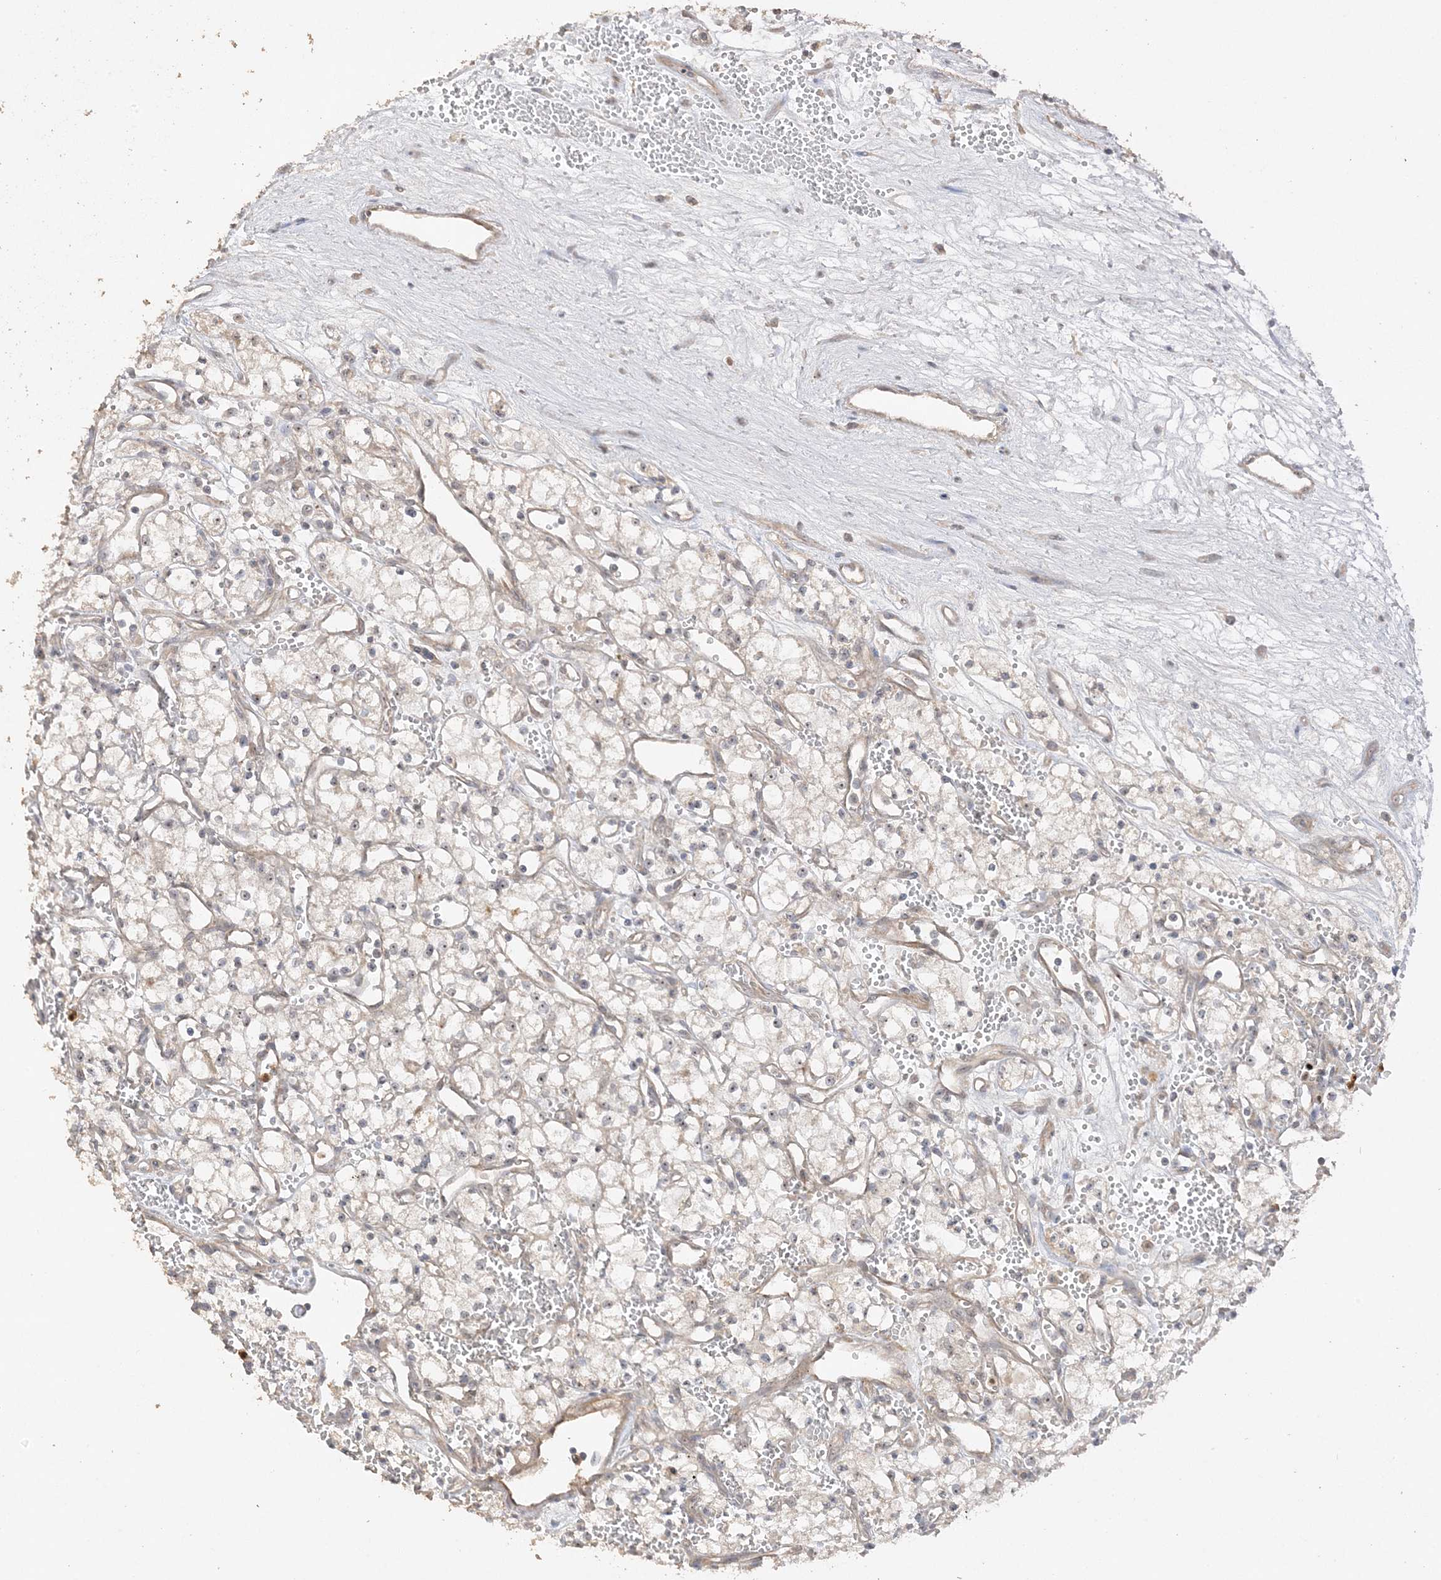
{"staining": {"intensity": "weak", "quantity": "<25%", "location": "nuclear"}, "tissue": "renal cancer", "cell_type": "Tumor cells", "image_type": "cancer", "snomed": [{"axis": "morphology", "description": "Adenocarcinoma, NOS"}, {"axis": "topography", "description": "Kidney"}], "caption": "A histopathology image of adenocarcinoma (renal) stained for a protein shows no brown staining in tumor cells.", "gene": "DDX18", "patient": {"sex": "male", "age": 59}}